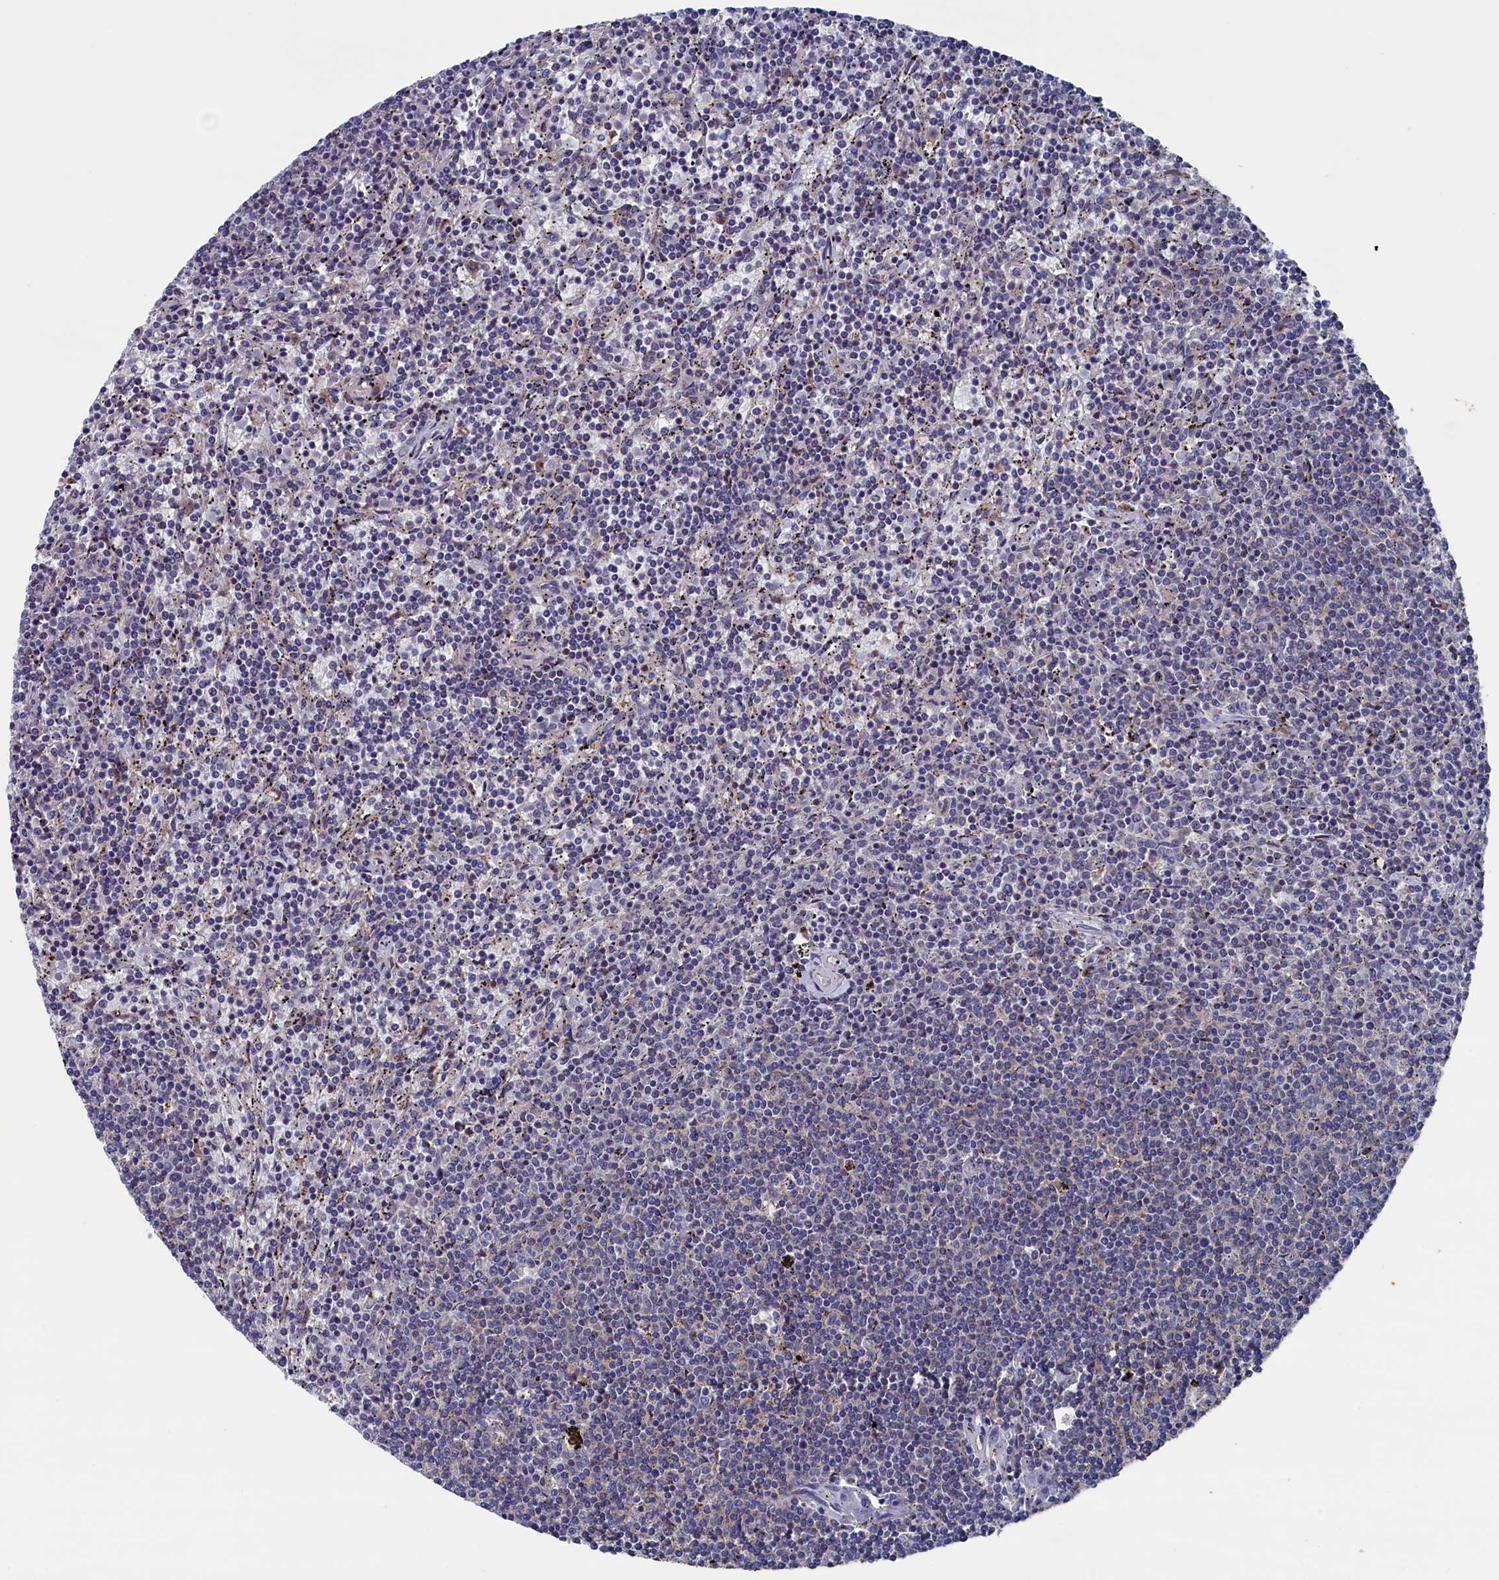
{"staining": {"intensity": "negative", "quantity": "none", "location": "none"}, "tissue": "lymphoma", "cell_type": "Tumor cells", "image_type": "cancer", "snomed": [{"axis": "morphology", "description": "Malignant lymphoma, non-Hodgkin's type, Low grade"}, {"axis": "topography", "description": "Spleen"}], "caption": "Immunohistochemistry (IHC) of human lymphoma demonstrates no positivity in tumor cells.", "gene": "SPATA13", "patient": {"sex": "female", "age": 50}}